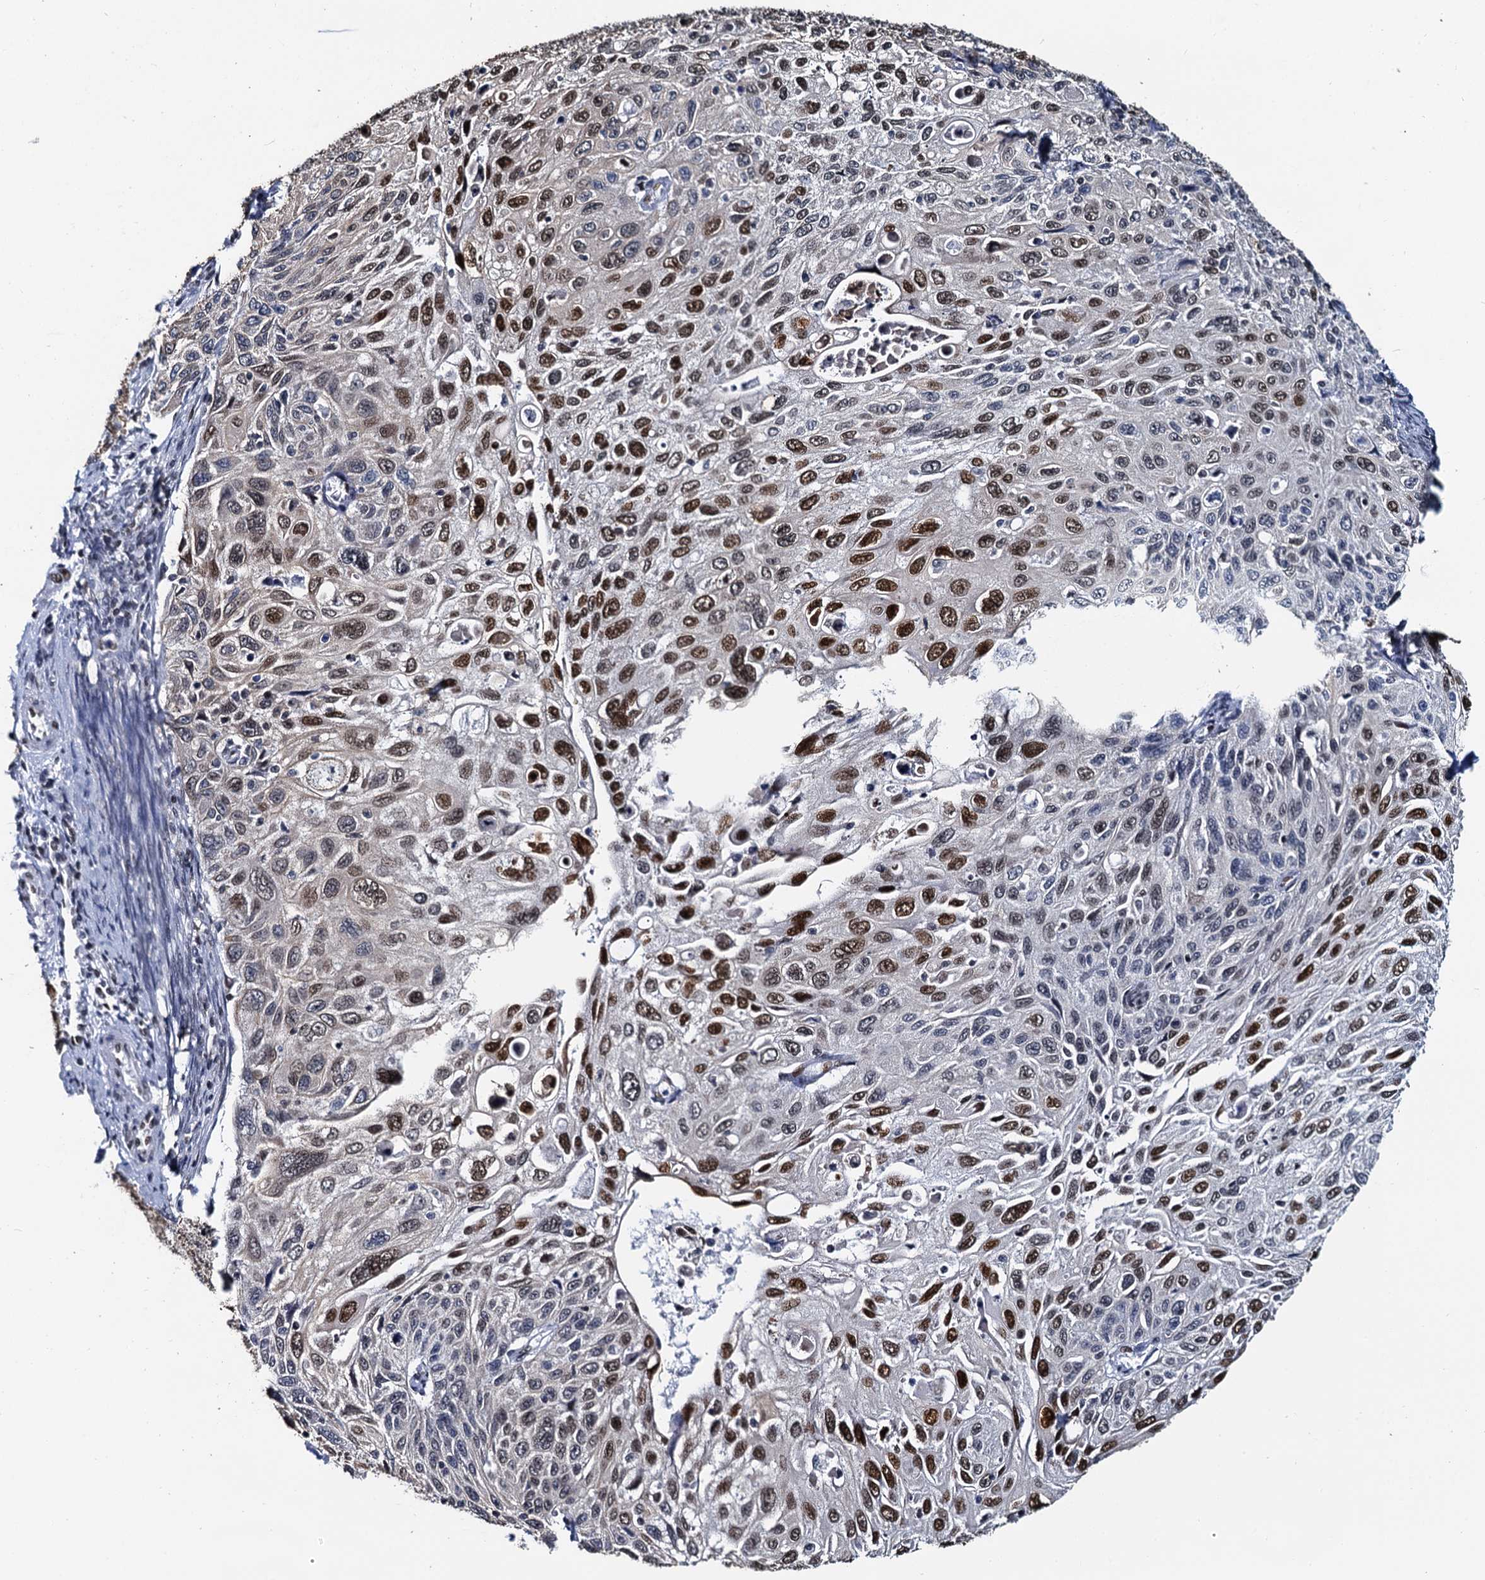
{"staining": {"intensity": "moderate", "quantity": "25%-75%", "location": "nuclear"}, "tissue": "cervical cancer", "cell_type": "Tumor cells", "image_type": "cancer", "snomed": [{"axis": "morphology", "description": "Squamous cell carcinoma, NOS"}, {"axis": "topography", "description": "Cervix"}], "caption": "Immunohistochemistry of human cervical cancer (squamous cell carcinoma) displays medium levels of moderate nuclear expression in approximately 25%-75% of tumor cells. (DAB IHC, brown staining for protein, blue staining for nuclei).", "gene": "CMAS", "patient": {"sex": "female", "age": 70}}